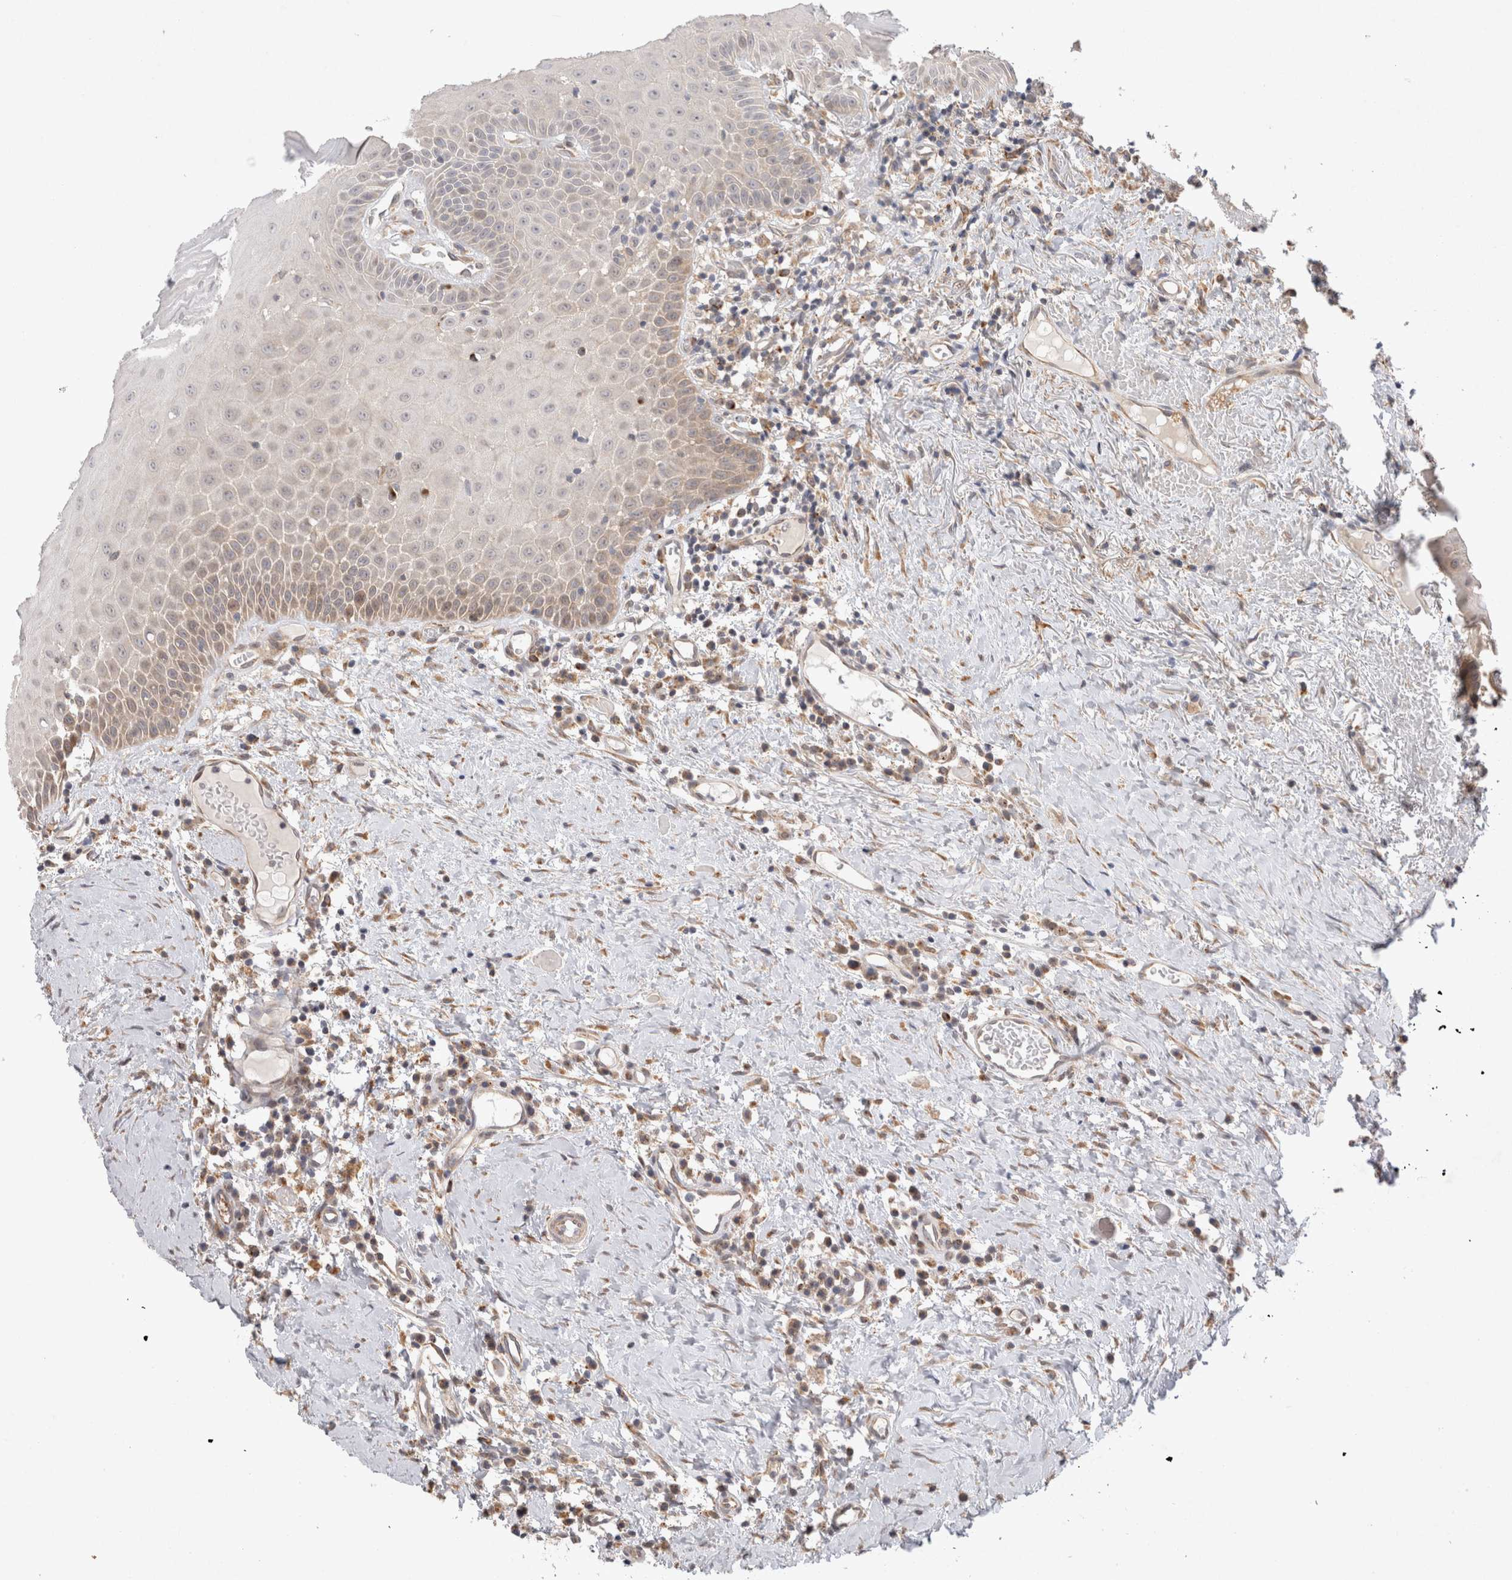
{"staining": {"intensity": "weak", "quantity": "<25%", "location": "cytoplasmic/membranous"}, "tissue": "oral mucosa", "cell_type": "Squamous epithelial cells", "image_type": "normal", "snomed": [{"axis": "morphology", "description": "Normal tissue, NOS"}, {"axis": "topography", "description": "Skeletal muscle"}, {"axis": "topography", "description": "Oral tissue"}, {"axis": "topography", "description": "Peripheral nerve tissue"}], "caption": "The immunohistochemistry (IHC) photomicrograph has no significant expression in squamous epithelial cells of oral mucosa.", "gene": "NPC1", "patient": {"sex": "female", "age": 84}}